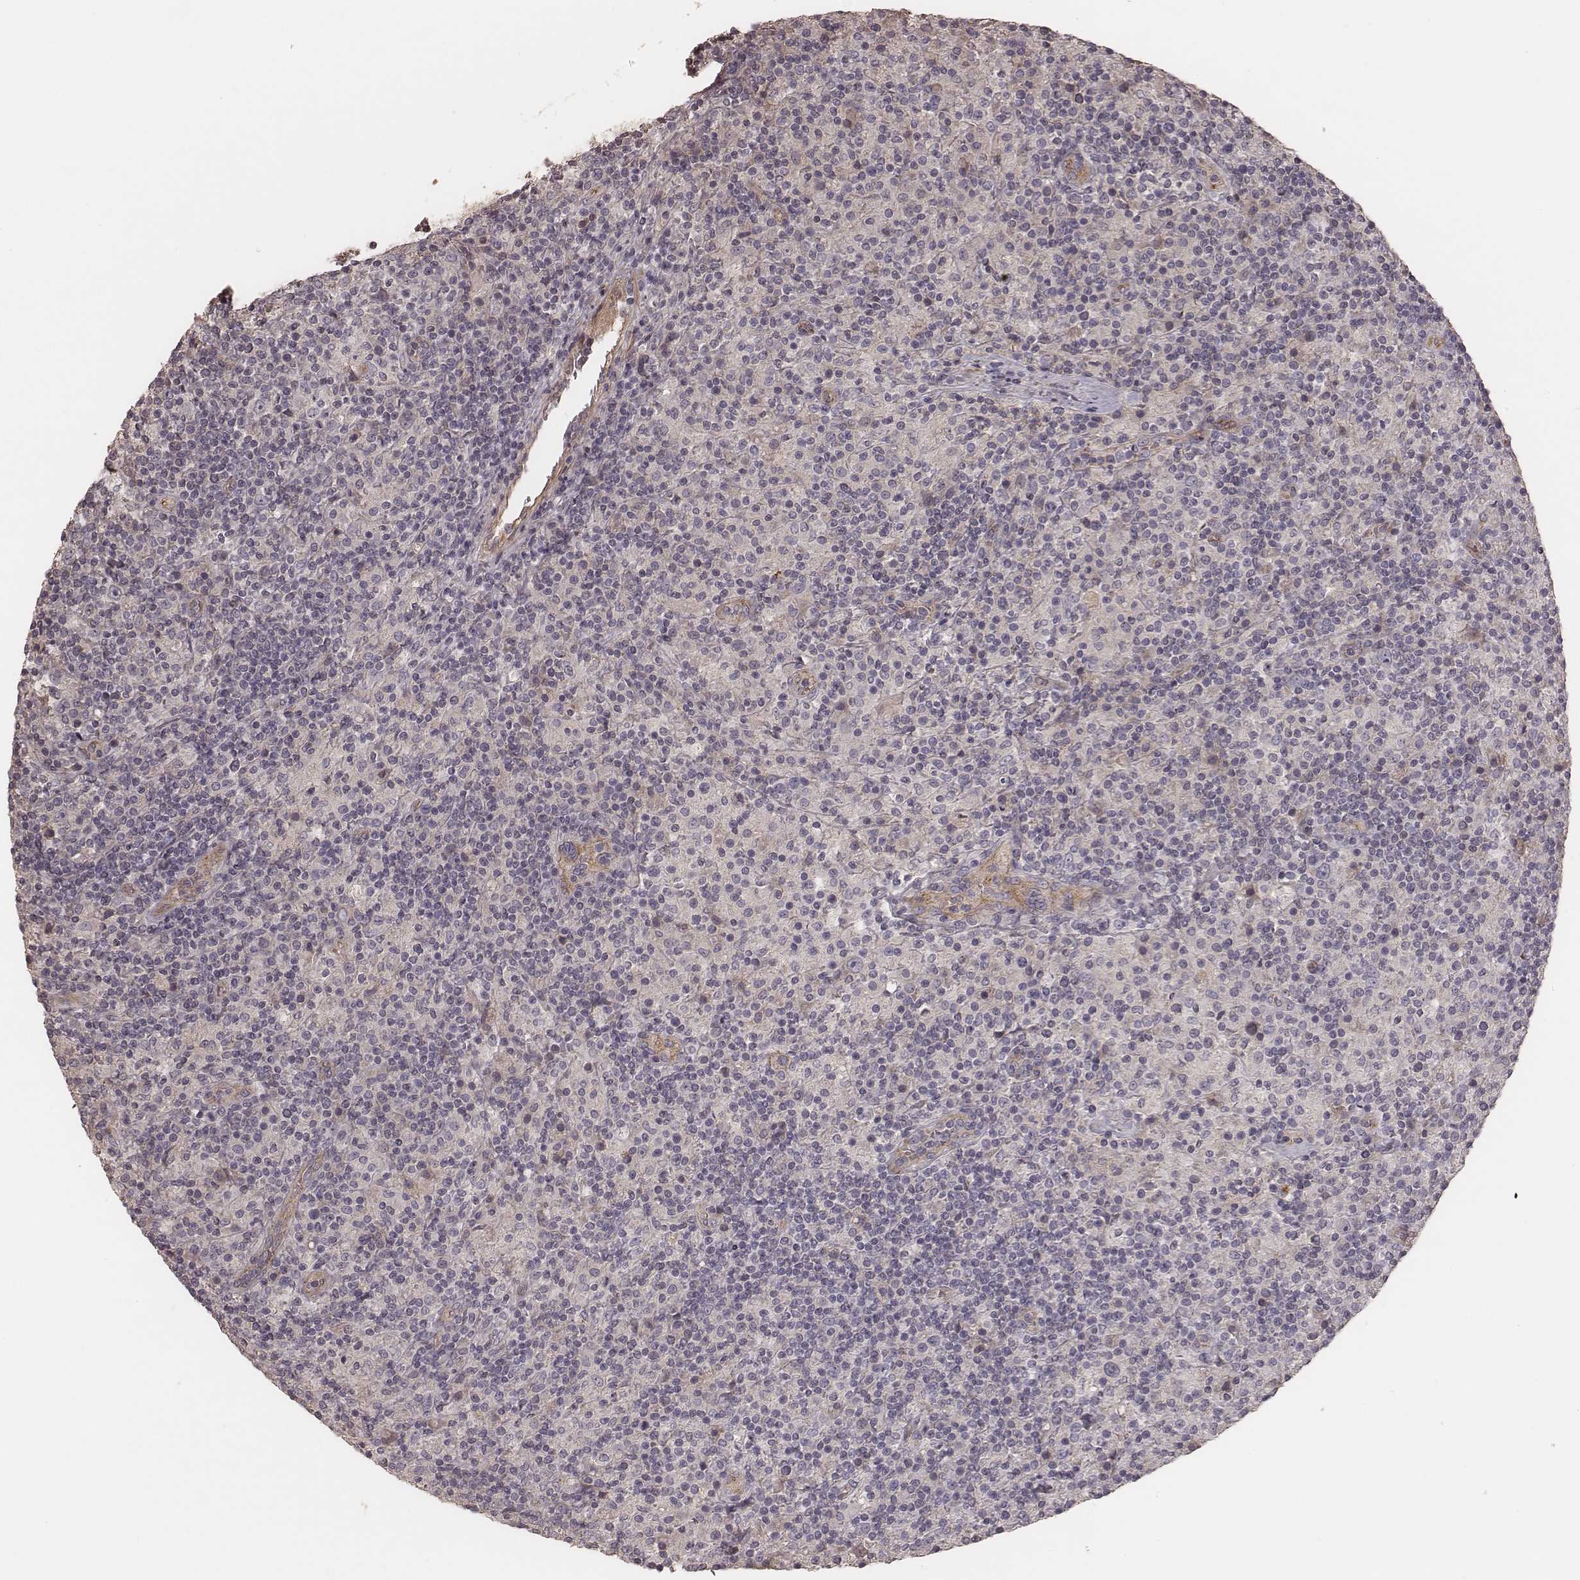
{"staining": {"intensity": "negative", "quantity": "none", "location": "none"}, "tissue": "lymphoma", "cell_type": "Tumor cells", "image_type": "cancer", "snomed": [{"axis": "morphology", "description": "Hodgkin's disease, NOS"}, {"axis": "topography", "description": "Lymph node"}], "caption": "Immunohistochemical staining of Hodgkin's disease displays no significant staining in tumor cells.", "gene": "OTOGL", "patient": {"sex": "male", "age": 70}}